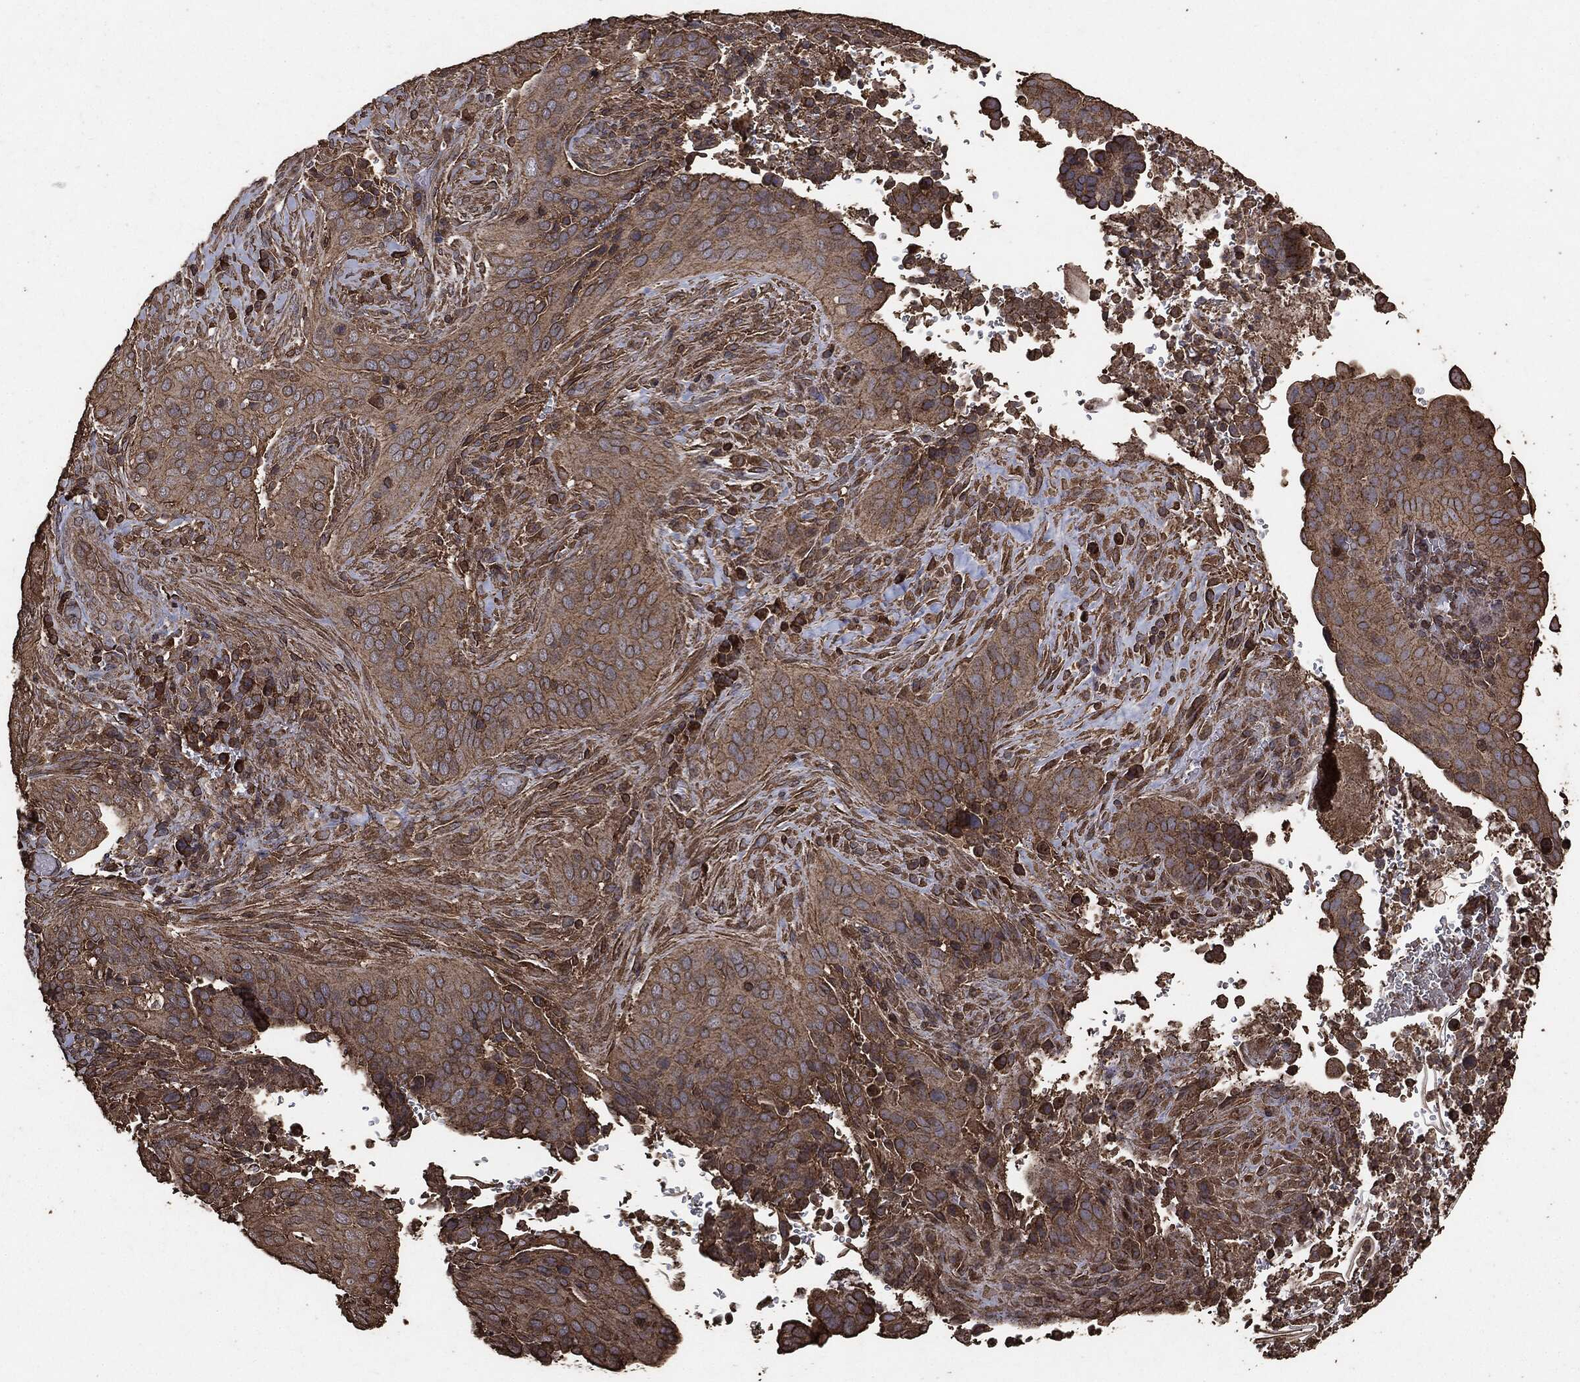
{"staining": {"intensity": "moderate", "quantity": ">75%", "location": "cytoplasmic/membranous"}, "tissue": "cervical cancer", "cell_type": "Tumor cells", "image_type": "cancer", "snomed": [{"axis": "morphology", "description": "Squamous cell carcinoma, NOS"}, {"axis": "topography", "description": "Cervix"}], "caption": "High-power microscopy captured an immunohistochemistry (IHC) image of cervical cancer, revealing moderate cytoplasmic/membranous expression in approximately >75% of tumor cells. Nuclei are stained in blue.", "gene": "MTOR", "patient": {"sex": "female", "age": 38}}